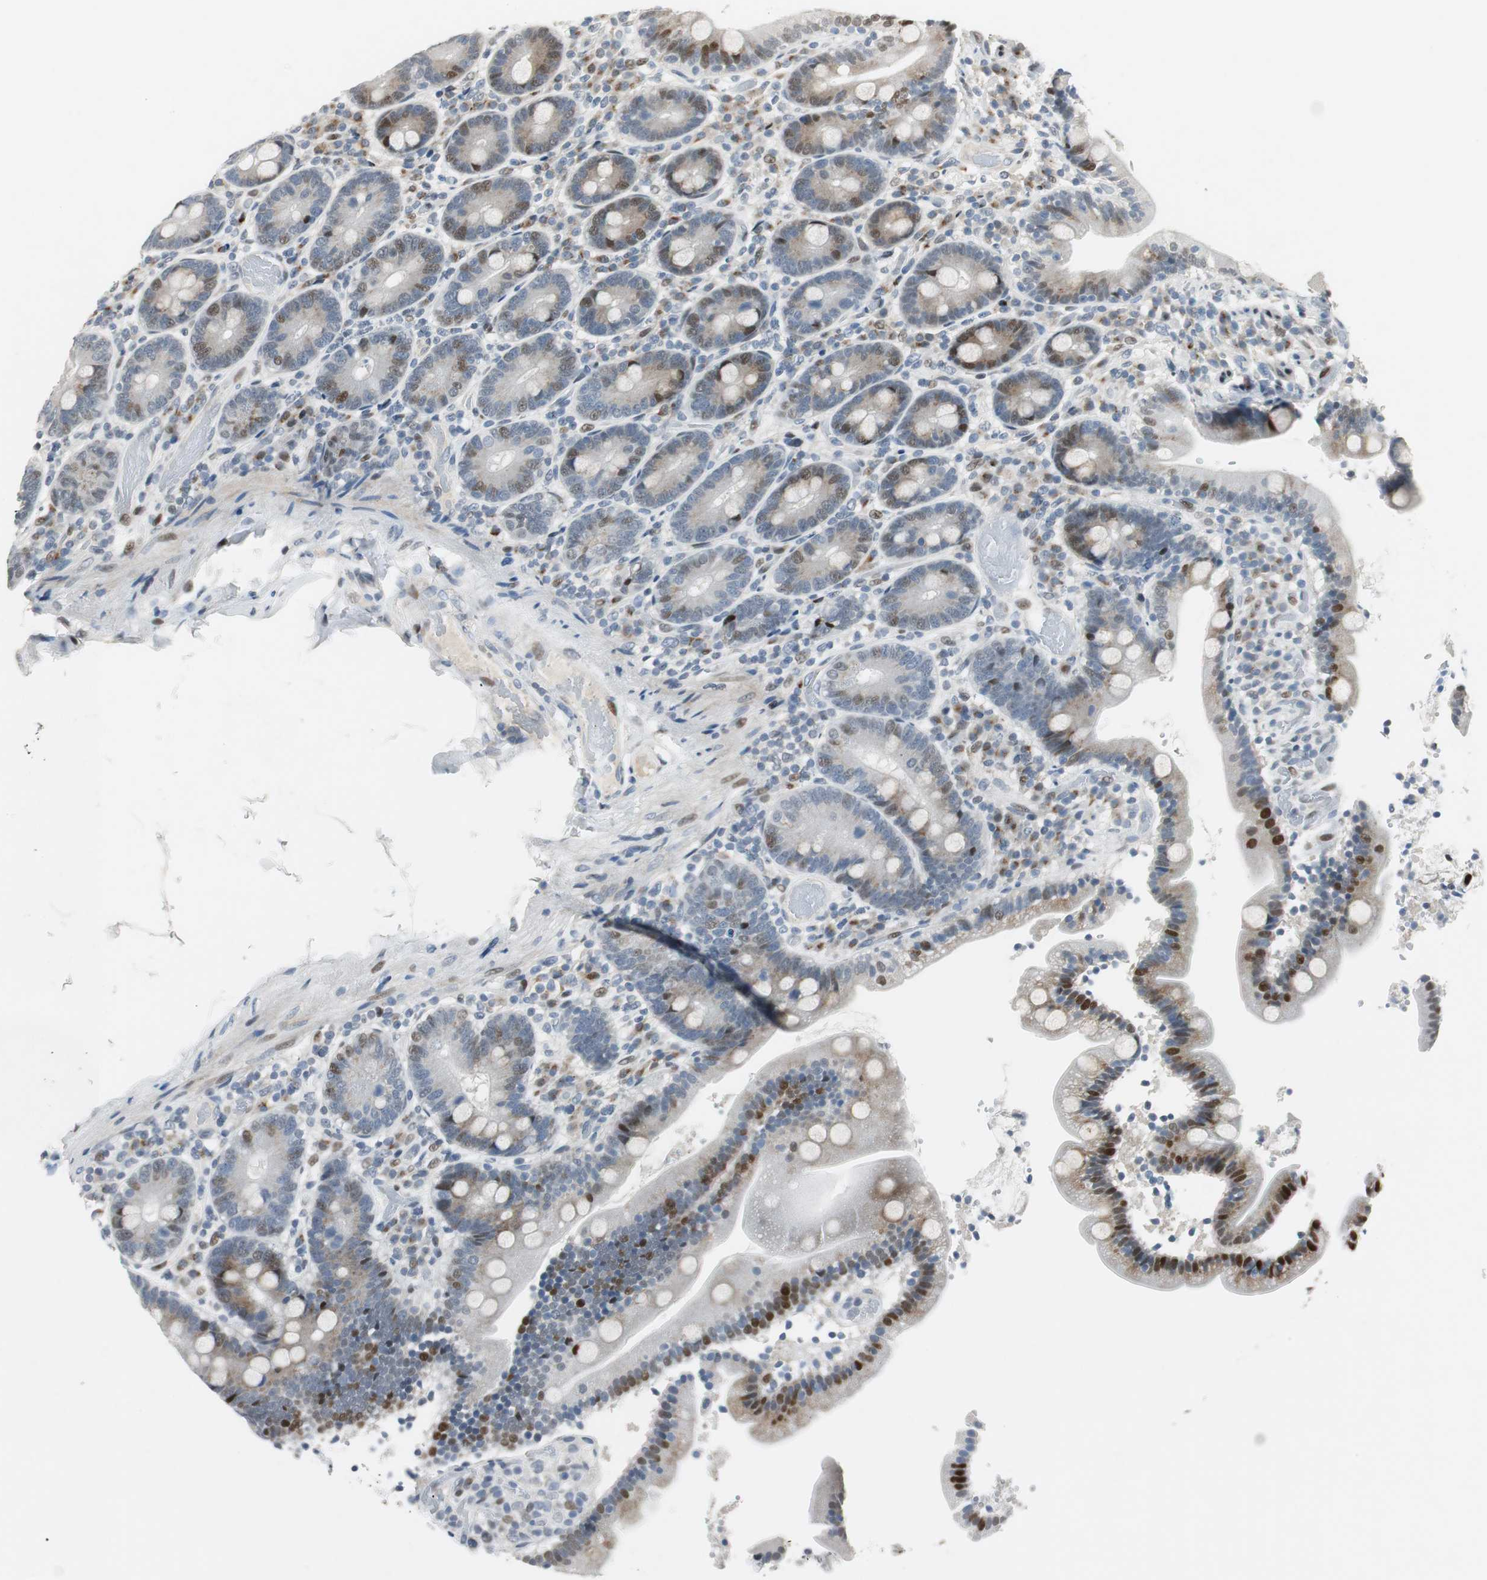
{"staining": {"intensity": "strong", "quantity": "25%-75%", "location": "nuclear"}, "tissue": "duodenum", "cell_type": "Glandular cells", "image_type": "normal", "snomed": [{"axis": "morphology", "description": "Normal tissue, NOS"}, {"axis": "topography", "description": "Duodenum"}], "caption": "Protein staining of unremarkable duodenum reveals strong nuclear expression in approximately 25%-75% of glandular cells.", "gene": "AJUBA", "patient": {"sex": "male", "age": 66}}